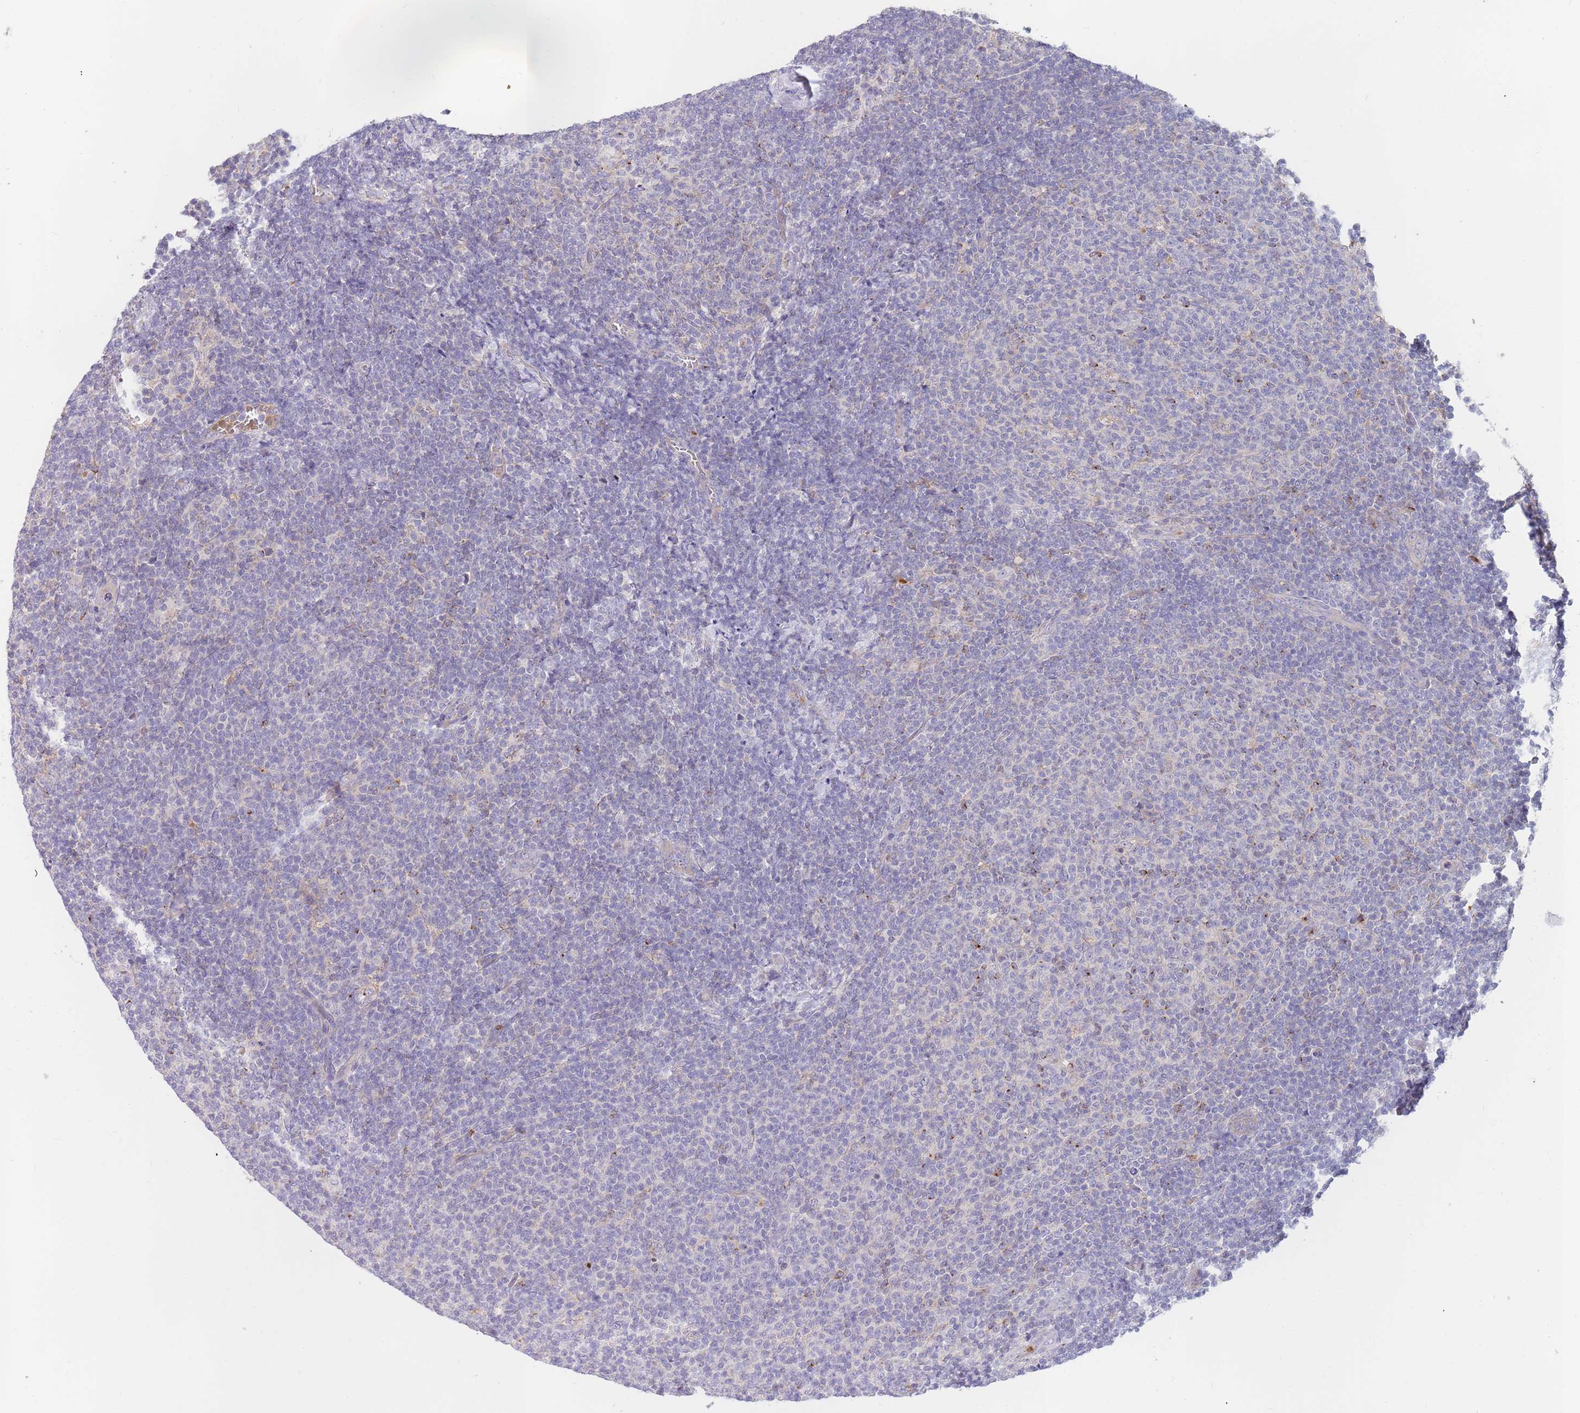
{"staining": {"intensity": "negative", "quantity": "none", "location": "none"}, "tissue": "lymphoma", "cell_type": "Tumor cells", "image_type": "cancer", "snomed": [{"axis": "morphology", "description": "Malignant lymphoma, non-Hodgkin's type, Low grade"}, {"axis": "topography", "description": "Lymph node"}], "caption": "There is no significant staining in tumor cells of lymphoma. Nuclei are stained in blue.", "gene": "BORCS5", "patient": {"sex": "male", "age": 66}}